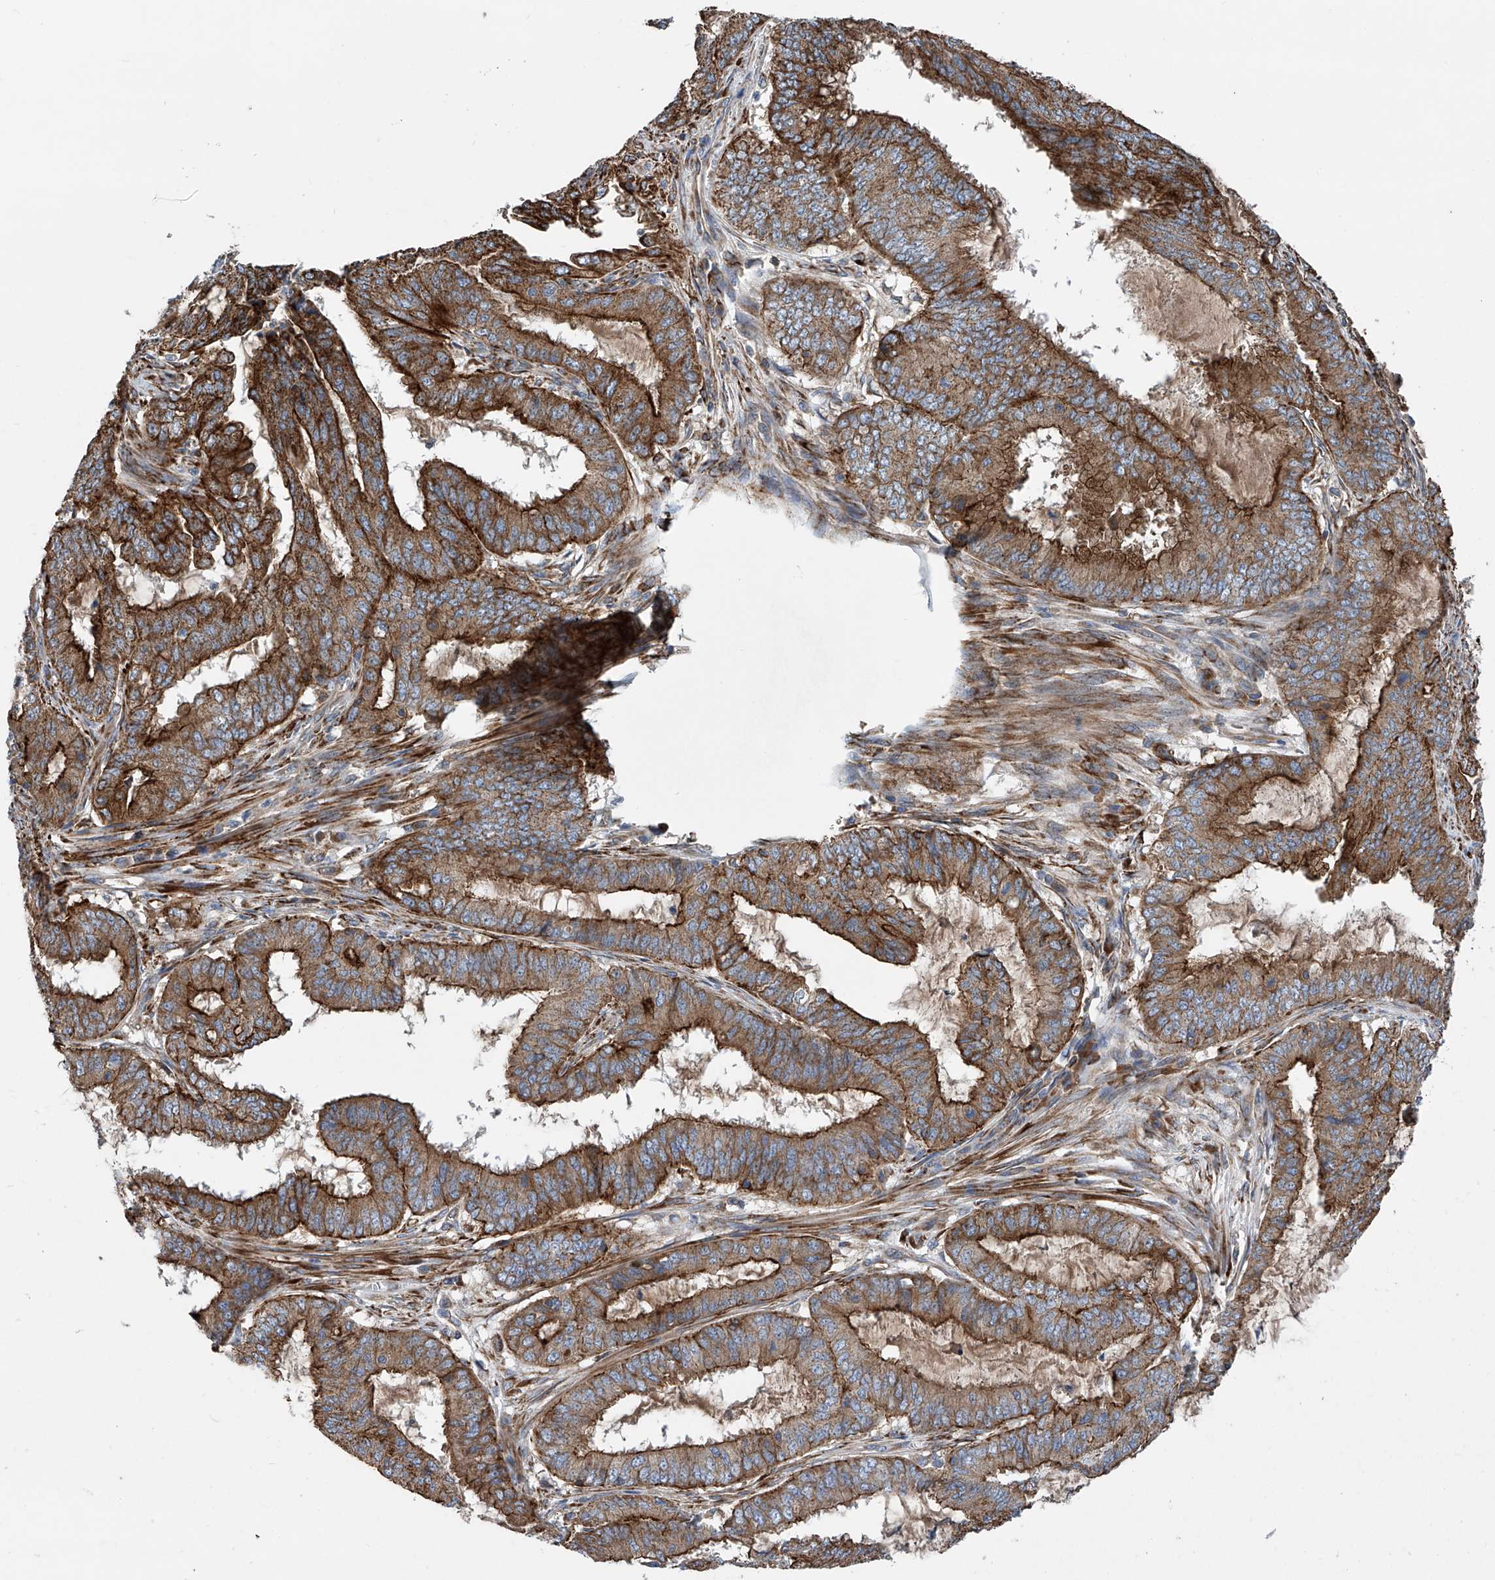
{"staining": {"intensity": "strong", "quantity": ">75%", "location": "cytoplasmic/membranous"}, "tissue": "endometrial cancer", "cell_type": "Tumor cells", "image_type": "cancer", "snomed": [{"axis": "morphology", "description": "Adenocarcinoma, NOS"}, {"axis": "topography", "description": "Endometrium"}], "caption": "Tumor cells exhibit strong cytoplasmic/membranous expression in approximately >75% of cells in endometrial cancer.", "gene": "ASCC3", "patient": {"sex": "female", "age": 51}}